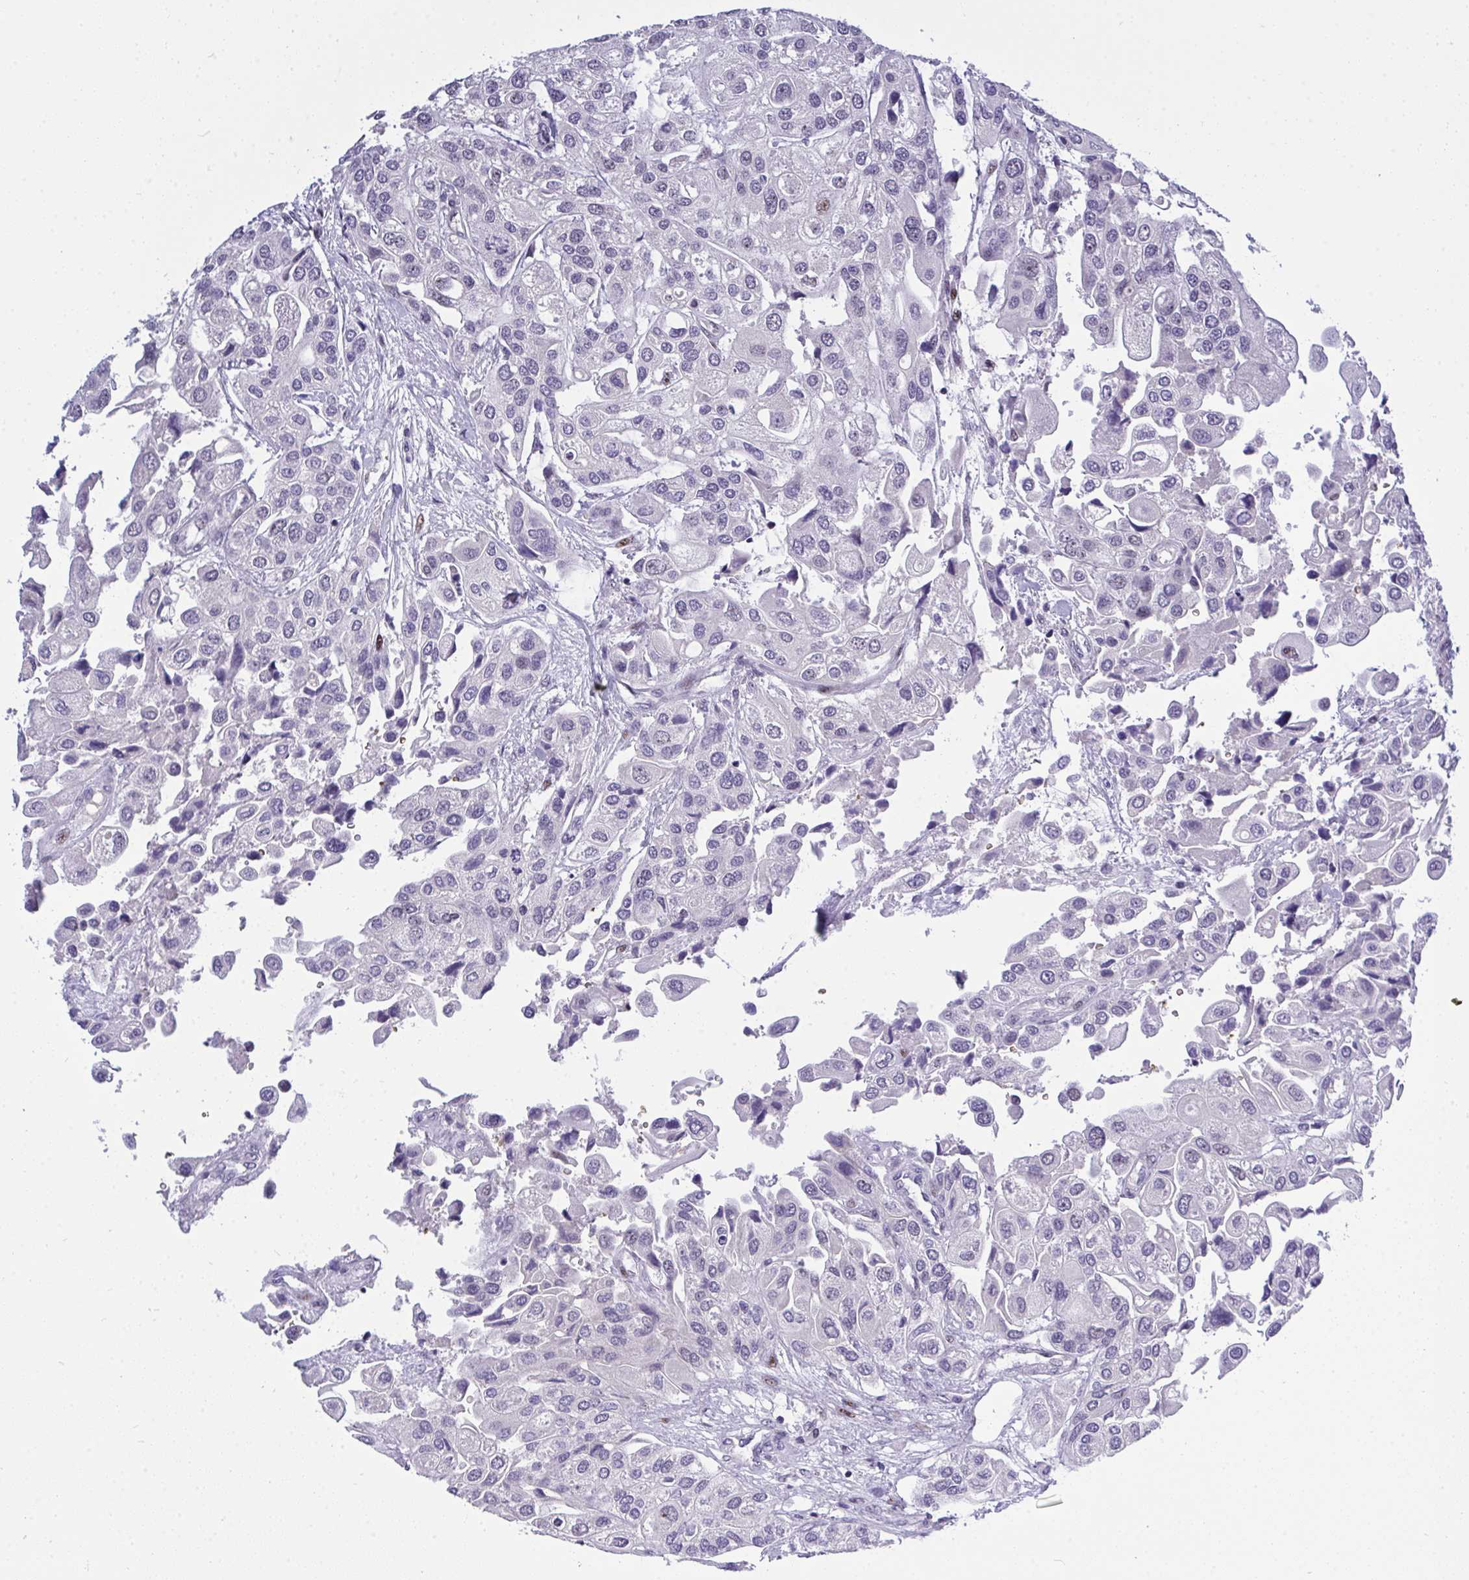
{"staining": {"intensity": "moderate", "quantity": "<25%", "location": "nuclear"}, "tissue": "urothelial cancer", "cell_type": "Tumor cells", "image_type": "cancer", "snomed": [{"axis": "morphology", "description": "Urothelial carcinoma, High grade"}, {"axis": "topography", "description": "Urinary bladder"}], "caption": "Immunohistochemical staining of urothelial cancer demonstrates low levels of moderate nuclear expression in about <25% of tumor cells. (DAB (3,3'-diaminobenzidine) IHC with brightfield microscopy, high magnification).", "gene": "PLPPR3", "patient": {"sex": "female", "age": 64}}